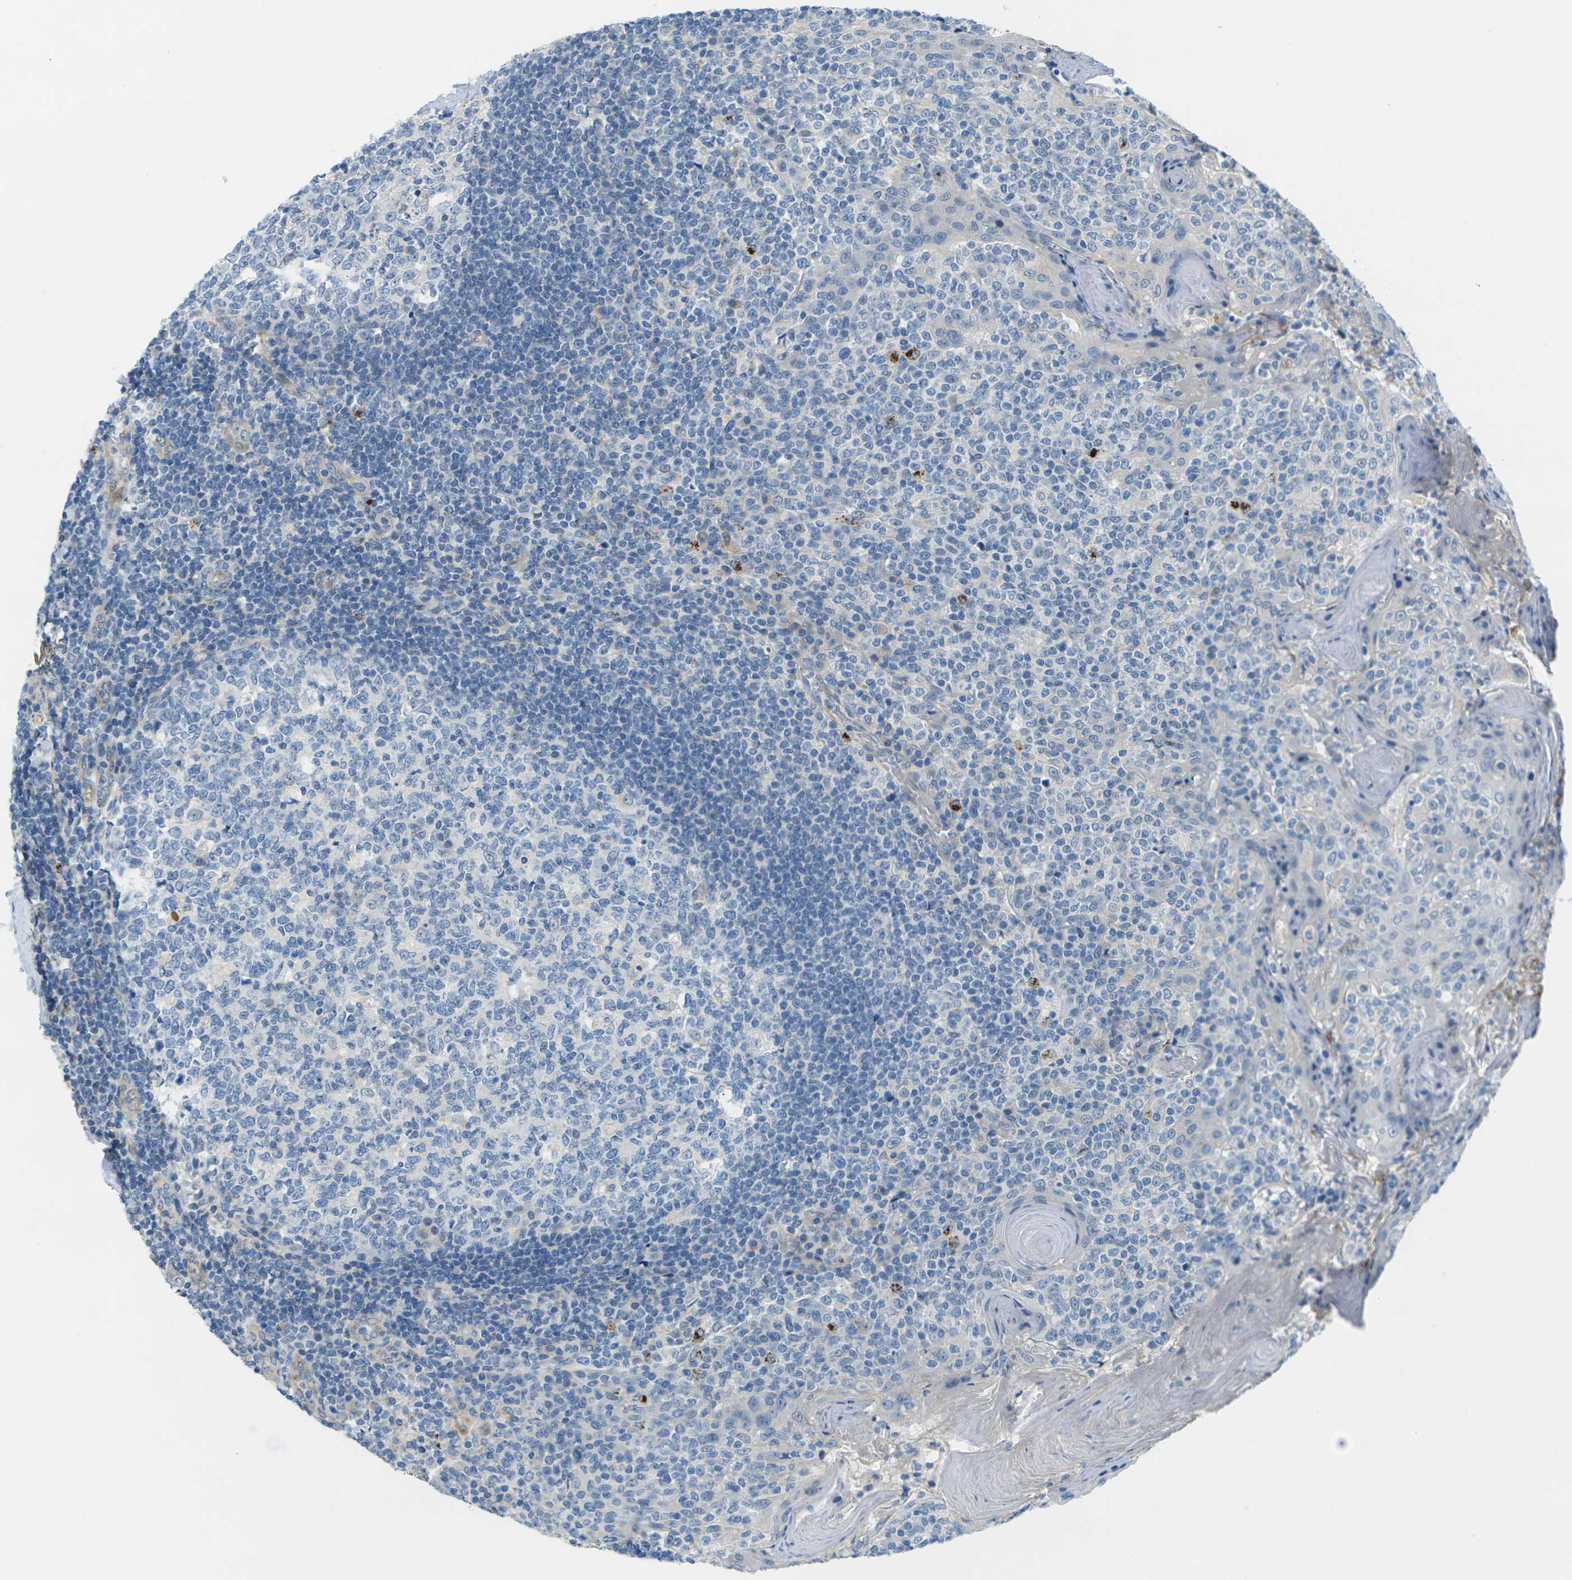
{"staining": {"intensity": "negative", "quantity": "none", "location": "none"}, "tissue": "tonsil", "cell_type": "Germinal center cells", "image_type": "normal", "snomed": [{"axis": "morphology", "description": "Normal tissue, NOS"}, {"axis": "topography", "description": "Tonsil"}], "caption": "The IHC histopathology image has no significant expression in germinal center cells of tonsil. (DAB (3,3'-diaminobenzidine) immunohistochemistry (IHC) with hematoxylin counter stain).", "gene": "CYP2C8", "patient": {"sex": "female", "age": 19}}